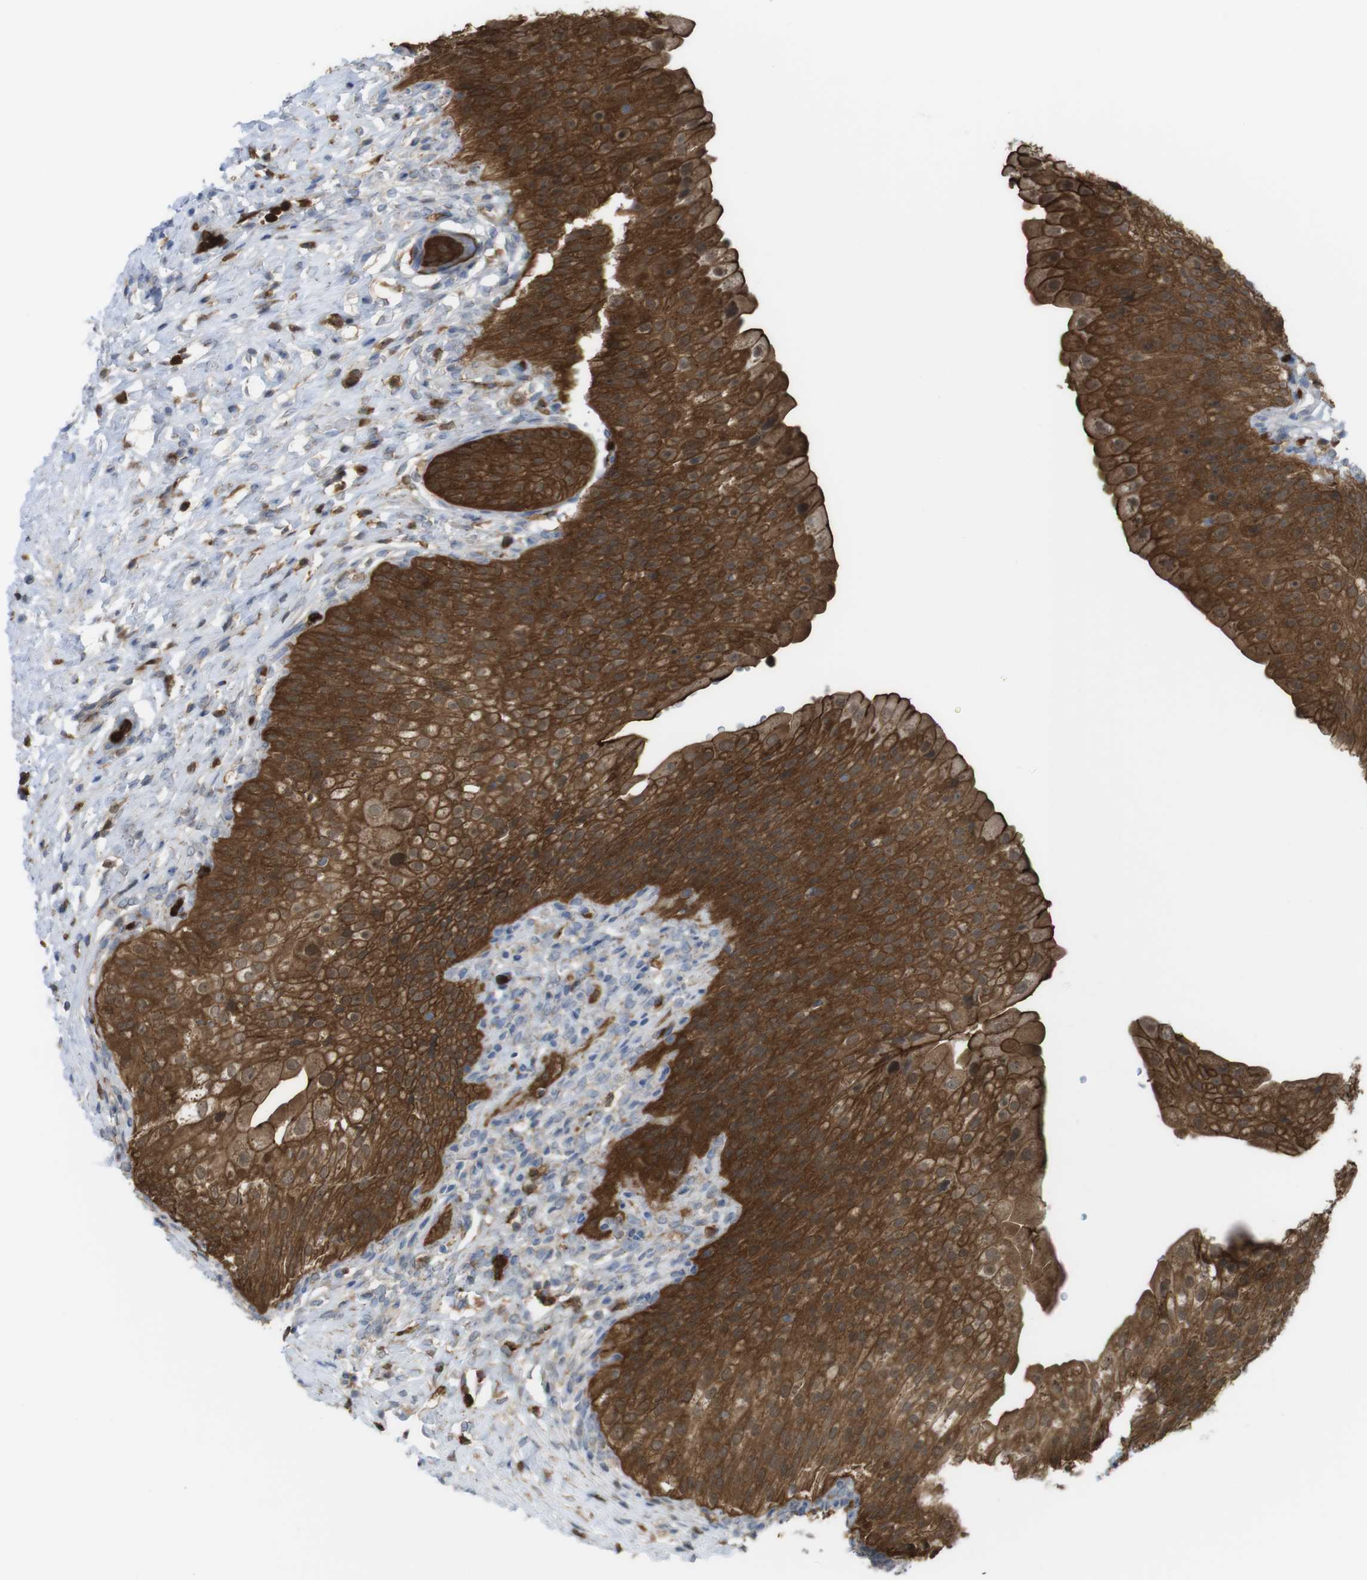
{"staining": {"intensity": "strong", "quantity": ">75%", "location": "cytoplasmic/membranous"}, "tissue": "urinary bladder", "cell_type": "Urothelial cells", "image_type": "normal", "snomed": [{"axis": "morphology", "description": "Normal tissue, NOS"}, {"axis": "morphology", "description": "Urothelial carcinoma, High grade"}, {"axis": "topography", "description": "Urinary bladder"}], "caption": "This micrograph shows normal urinary bladder stained with IHC to label a protein in brown. The cytoplasmic/membranous of urothelial cells show strong positivity for the protein. Nuclei are counter-stained blue.", "gene": "PRKCD", "patient": {"sex": "male", "age": 46}}